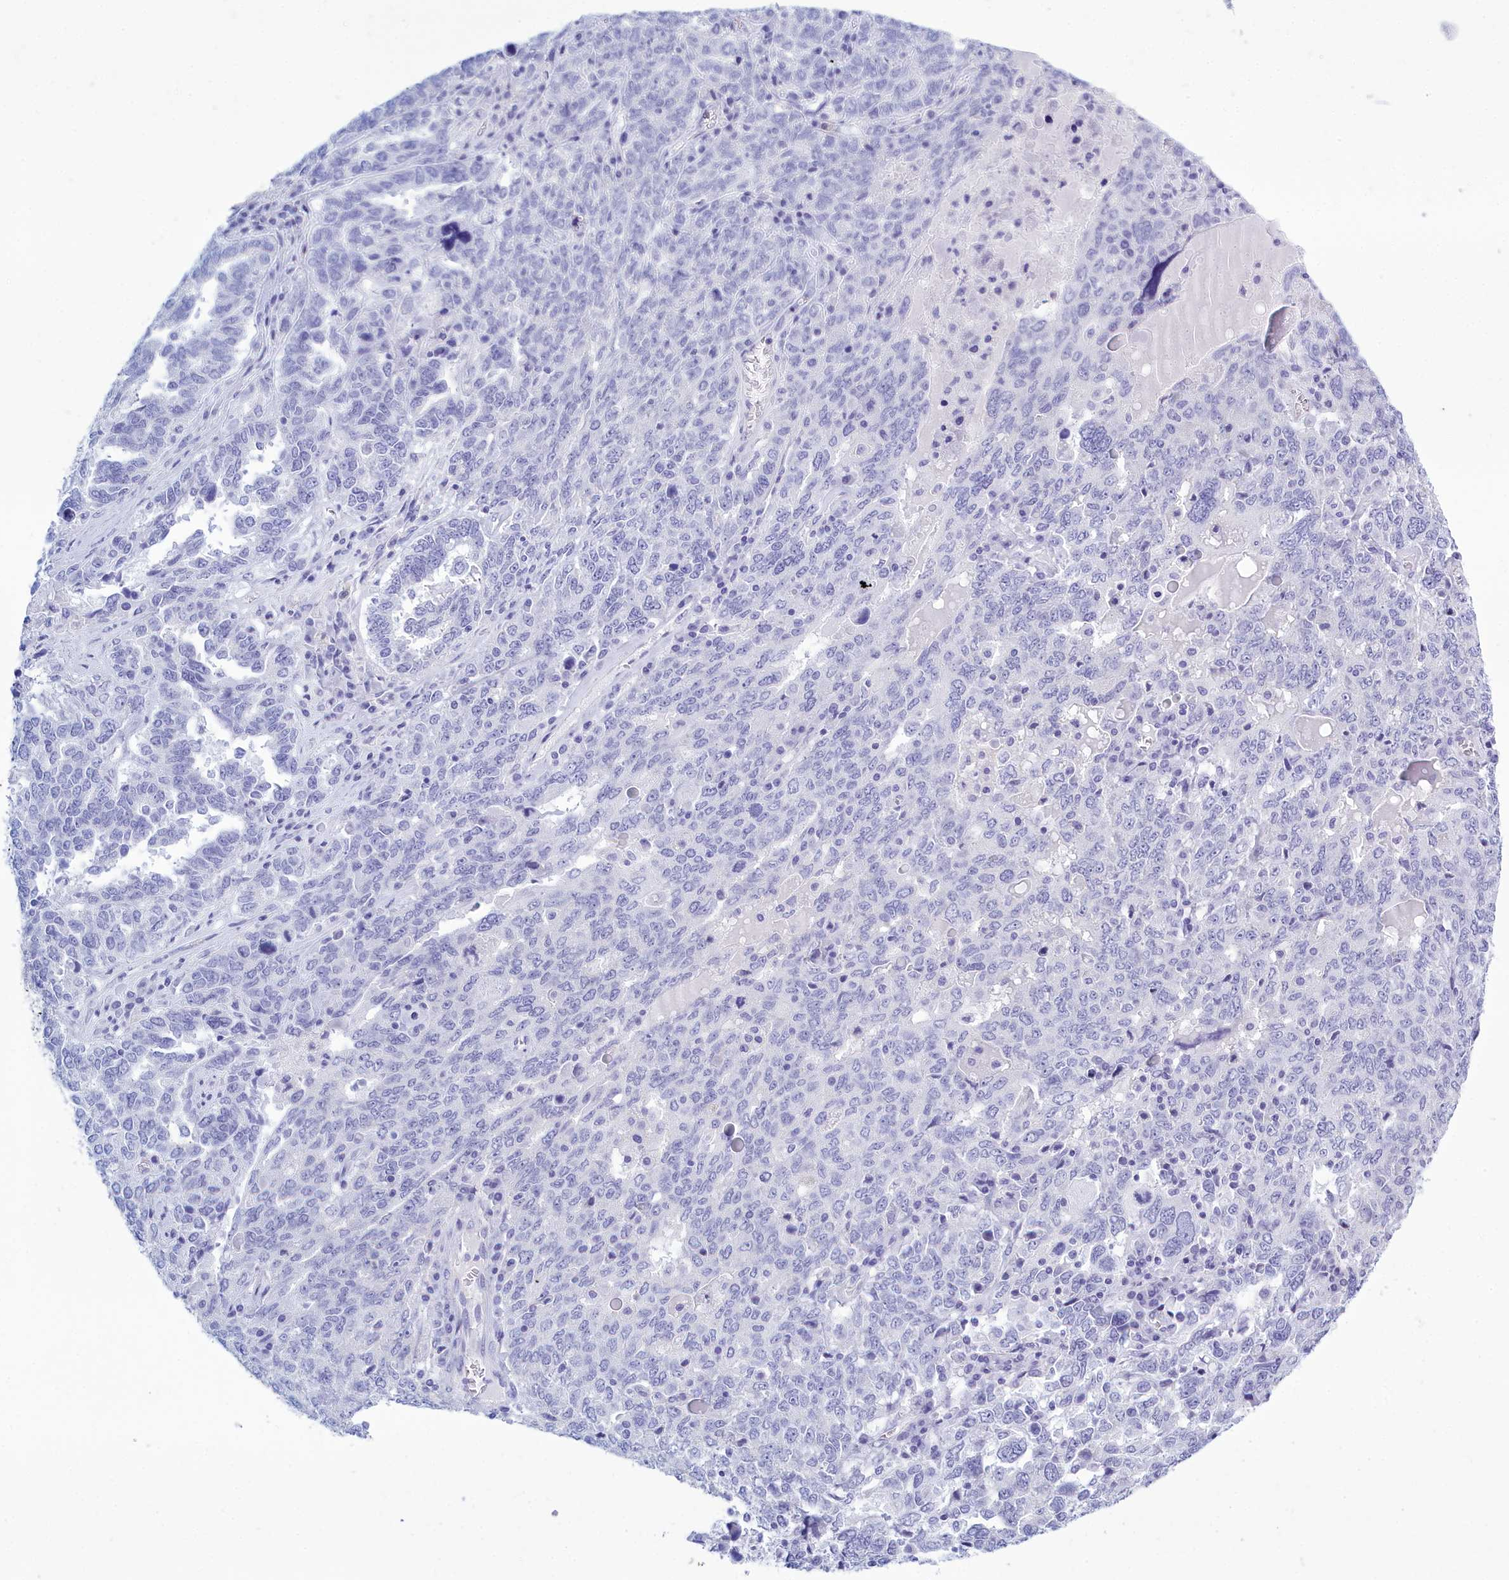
{"staining": {"intensity": "negative", "quantity": "none", "location": "none"}, "tissue": "ovarian cancer", "cell_type": "Tumor cells", "image_type": "cancer", "snomed": [{"axis": "morphology", "description": "Carcinoma, endometroid"}, {"axis": "topography", "description": "Ovary"}], "caption": "The immunohistochemistry image has no significant staining in tumor cells of ovarian cancer (endometroid carcinoma) tissue.", "gene": "TMEM97", "patient": {"sex": "female", "age": 62}}